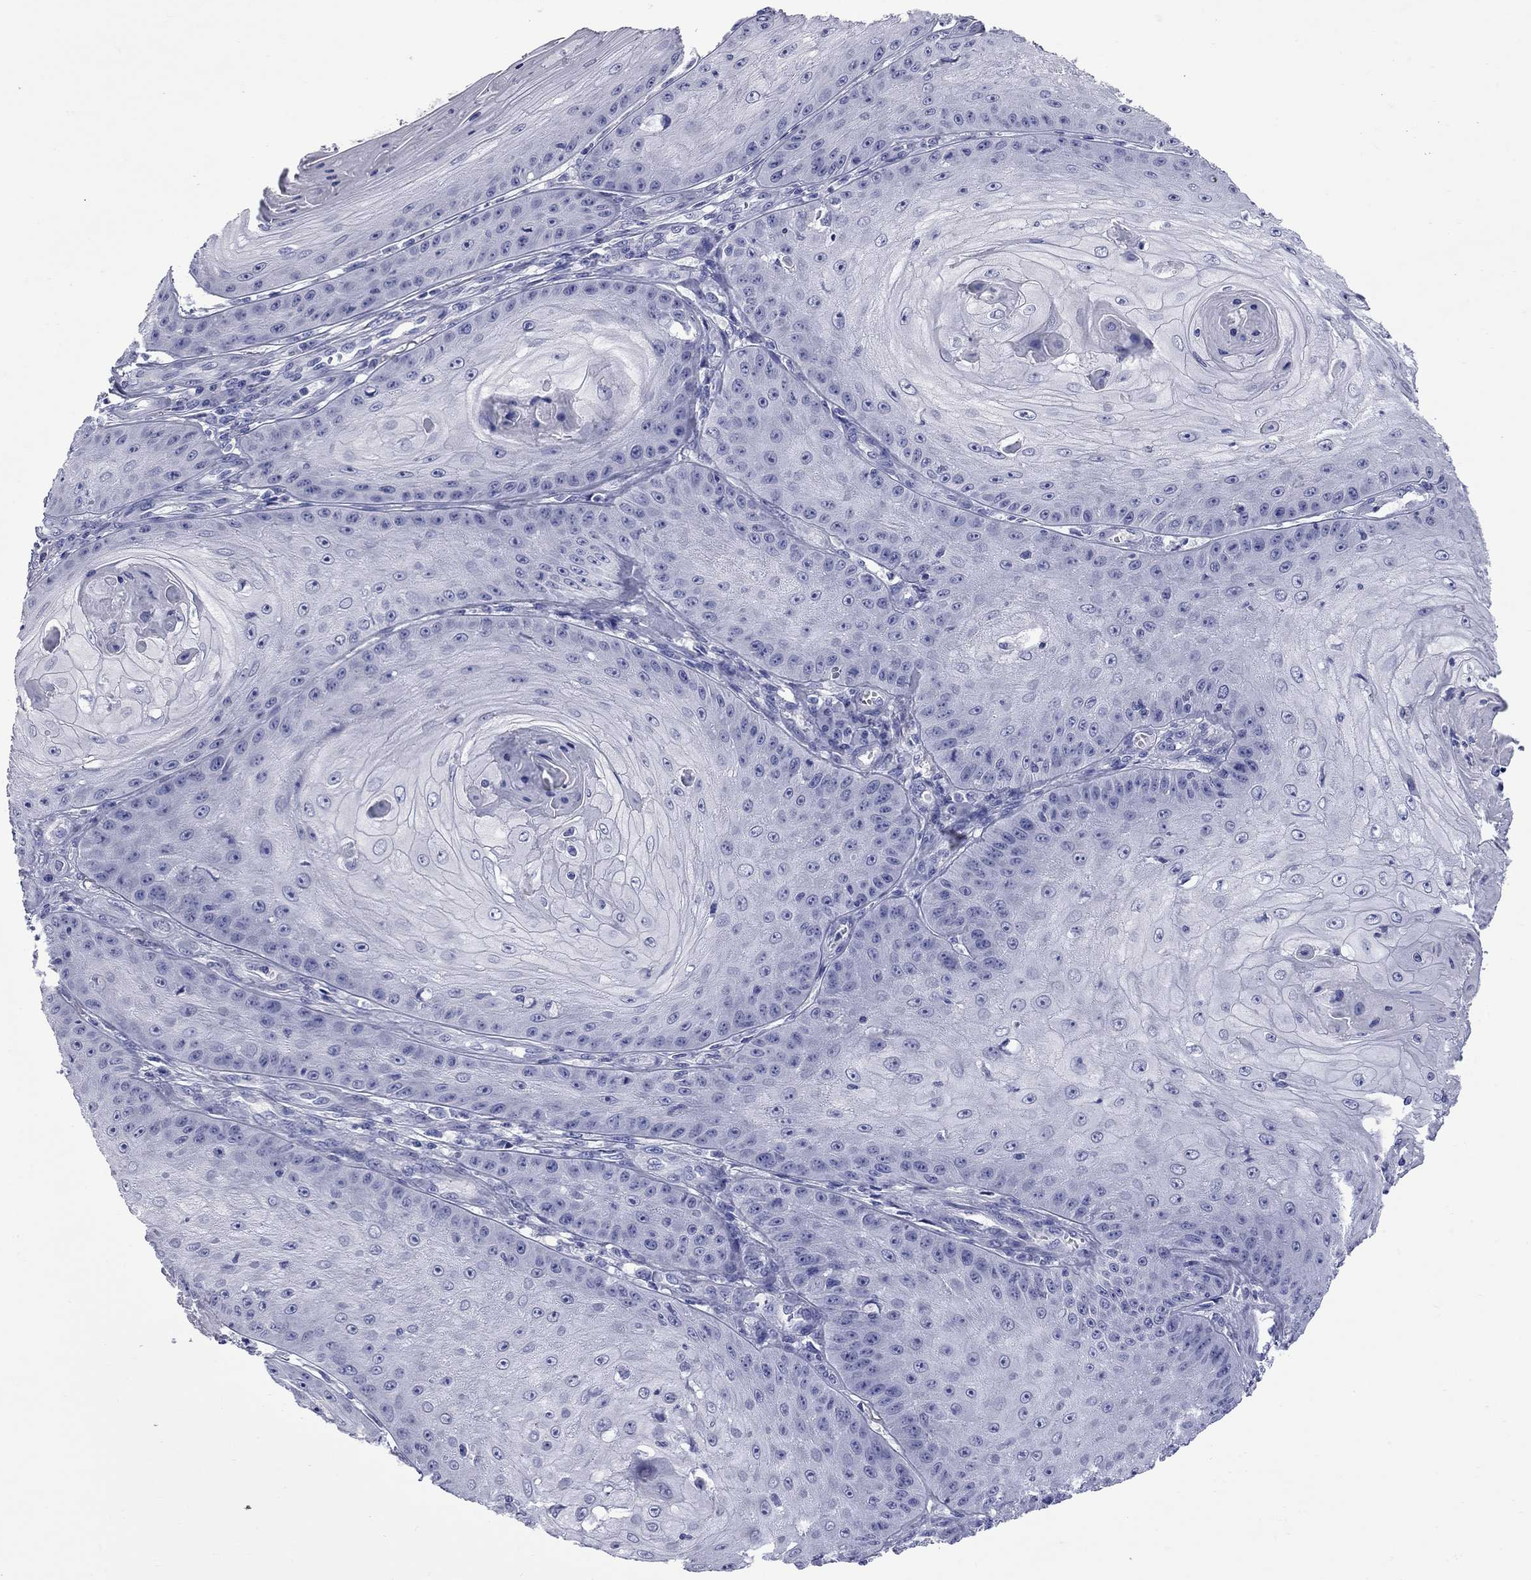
{"staining": {"intensity": "negative", "quantity": "none", "location": "none"}, "tissue": "skin cancer", "cell_type": "Tumor cells", "image_type": "cancer", "snomed": [{"axis": "morphology", "description": "Squamous cell carcinoma, NOS"}, {"axis": "topography", "description": "Skin"}], "caption": "This is a photomicrograph of immunohistochemistry staining of skin cancer (squamous cell carcinoma), which shows no staining in tumor cells.", "gene": "EPPIN", "patient": {"sex": "male", "age": 70}}